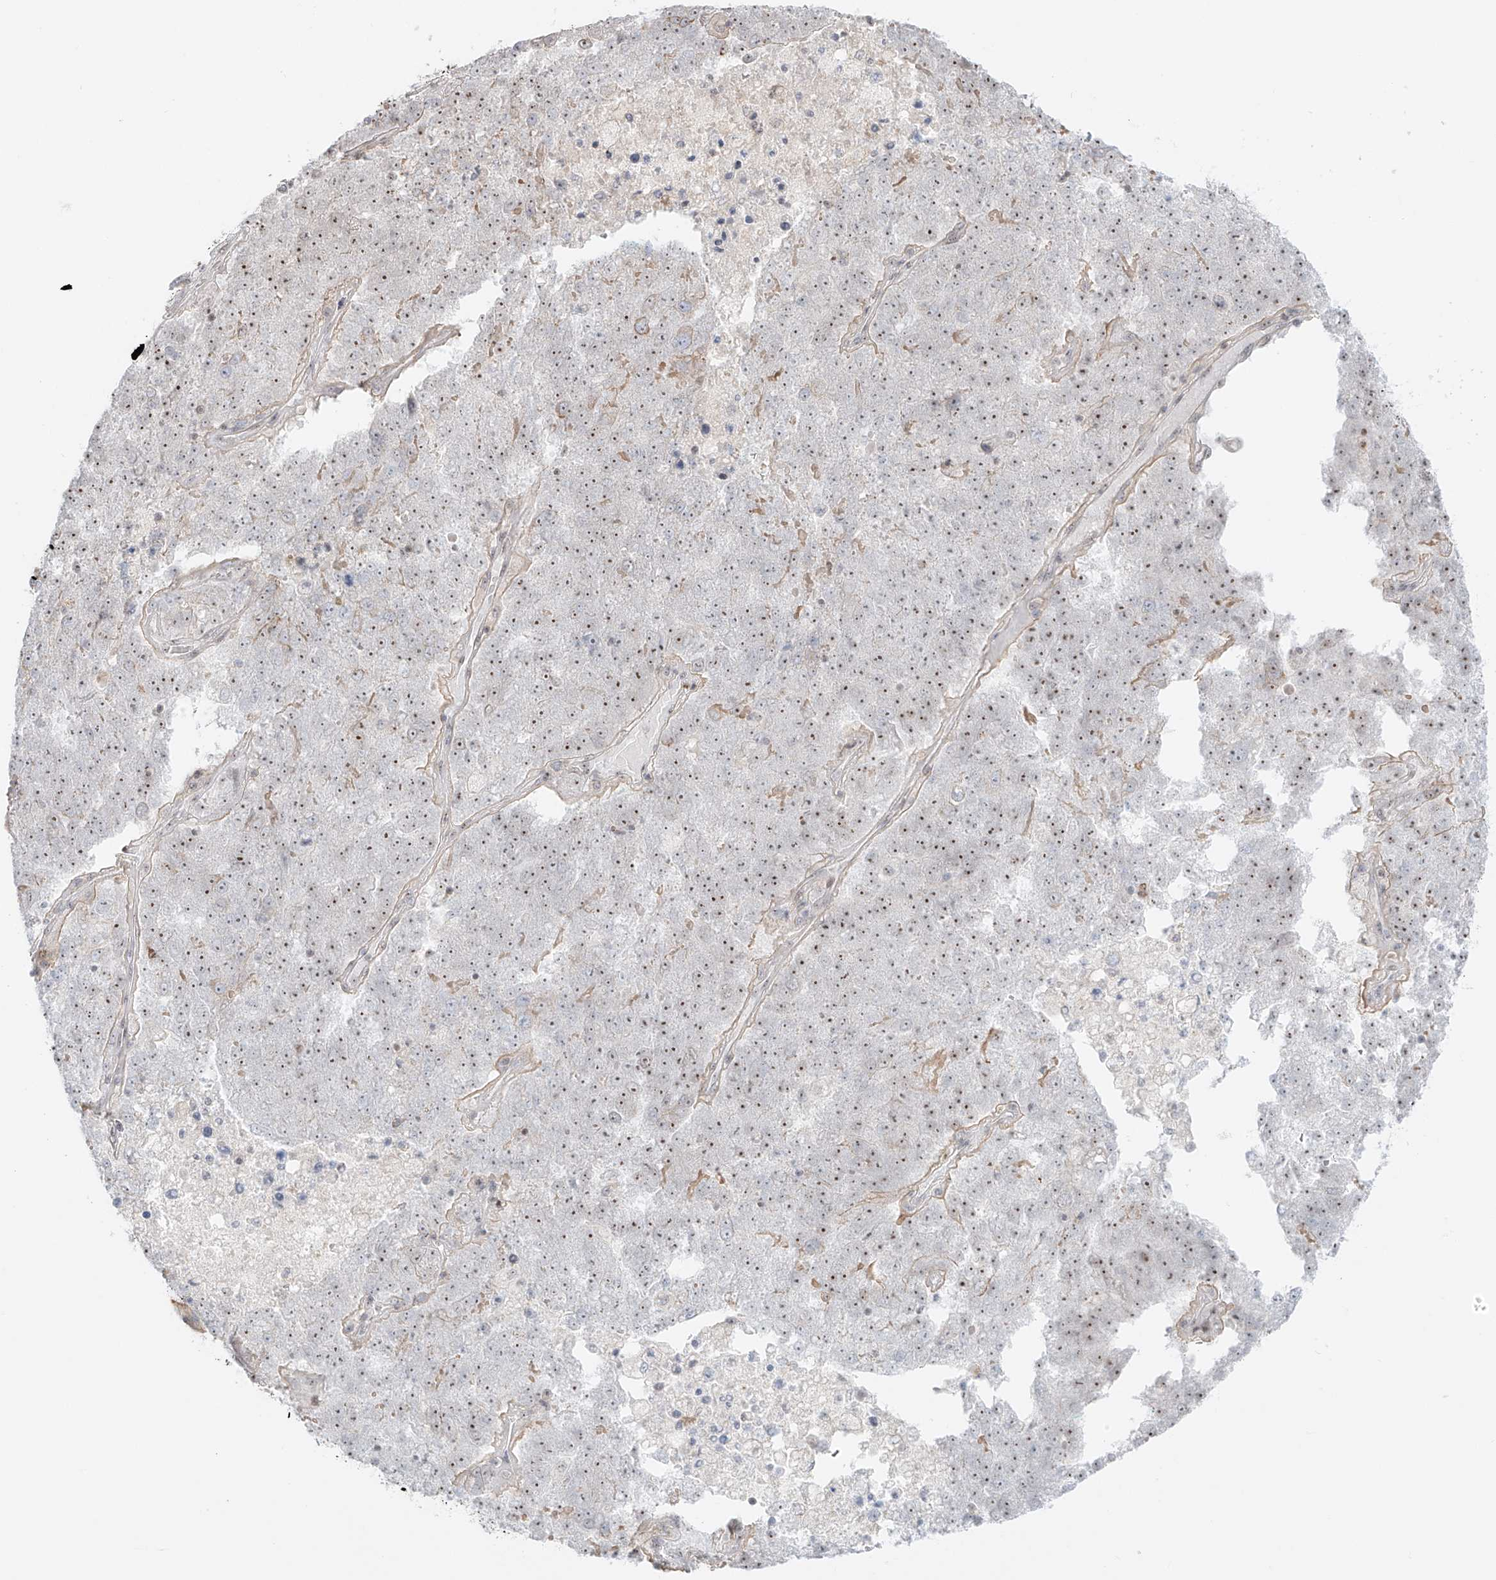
{"staining": {"intensity": "moderate", "quantity": ">75%", "location": "cytoplasmic/membranous,nuclear"}, "tissue": "pancreatic cancer", "cell_type": "Tumor cells", "image_type": "cancer", "snomed": [{"axis": "morphology", "description": "Adenocarcinoma, NOS"}, {"axis": "topography", "description": "Pancreas"}], "caption": "Approximately >75% of tumor cells in pancreatic cancer (adenocarcinoma) demonstrate moderate cytoplasmic/membranous and nuclear protein positivity as visualized by brown immunohistochemical staining.", "gene": "ZNF512", "patient": {"sex": "female", "age": 61}}